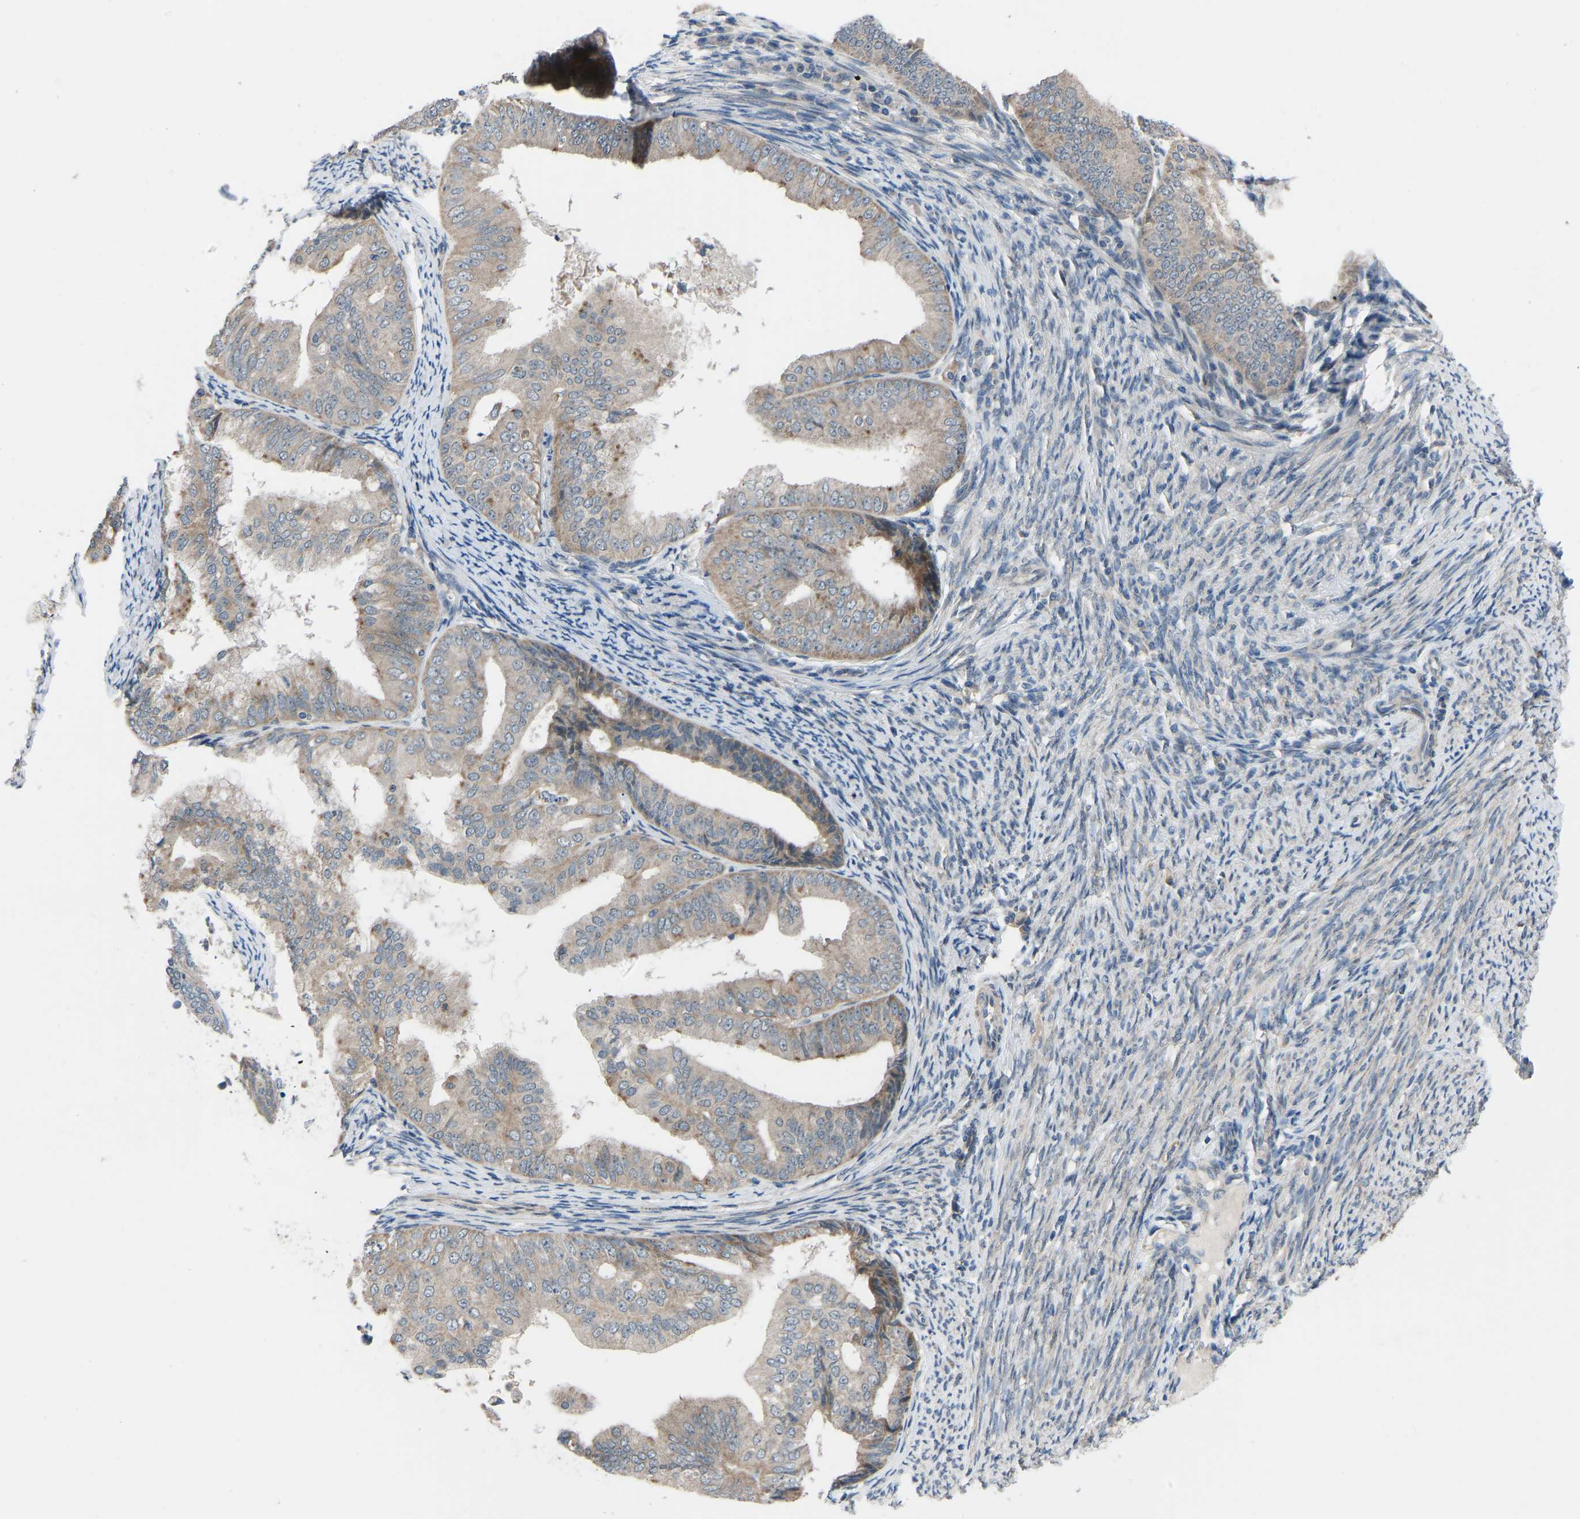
{"staining": {"intensity": "weak", "quantity": ">75%", "location": "cytoplasmic/membranous"}, "tissue": "endometrial cancer", "cell_type": "Tumor cells", "image_type": "cancer", "snomed": [{"axis": "morphology", "description": "Adenocarcinoma, NOS"}, {"axis": "topography", "description": "Endometrium"}], "caption": "Protein staining exhibits weak cytoplasmic/membranous staining in approximately >75% of tumor cells in endometrial adenocarcinoma.", "gene": "CDK2AP1", "patient": {"sex": "female", "age": 63}}